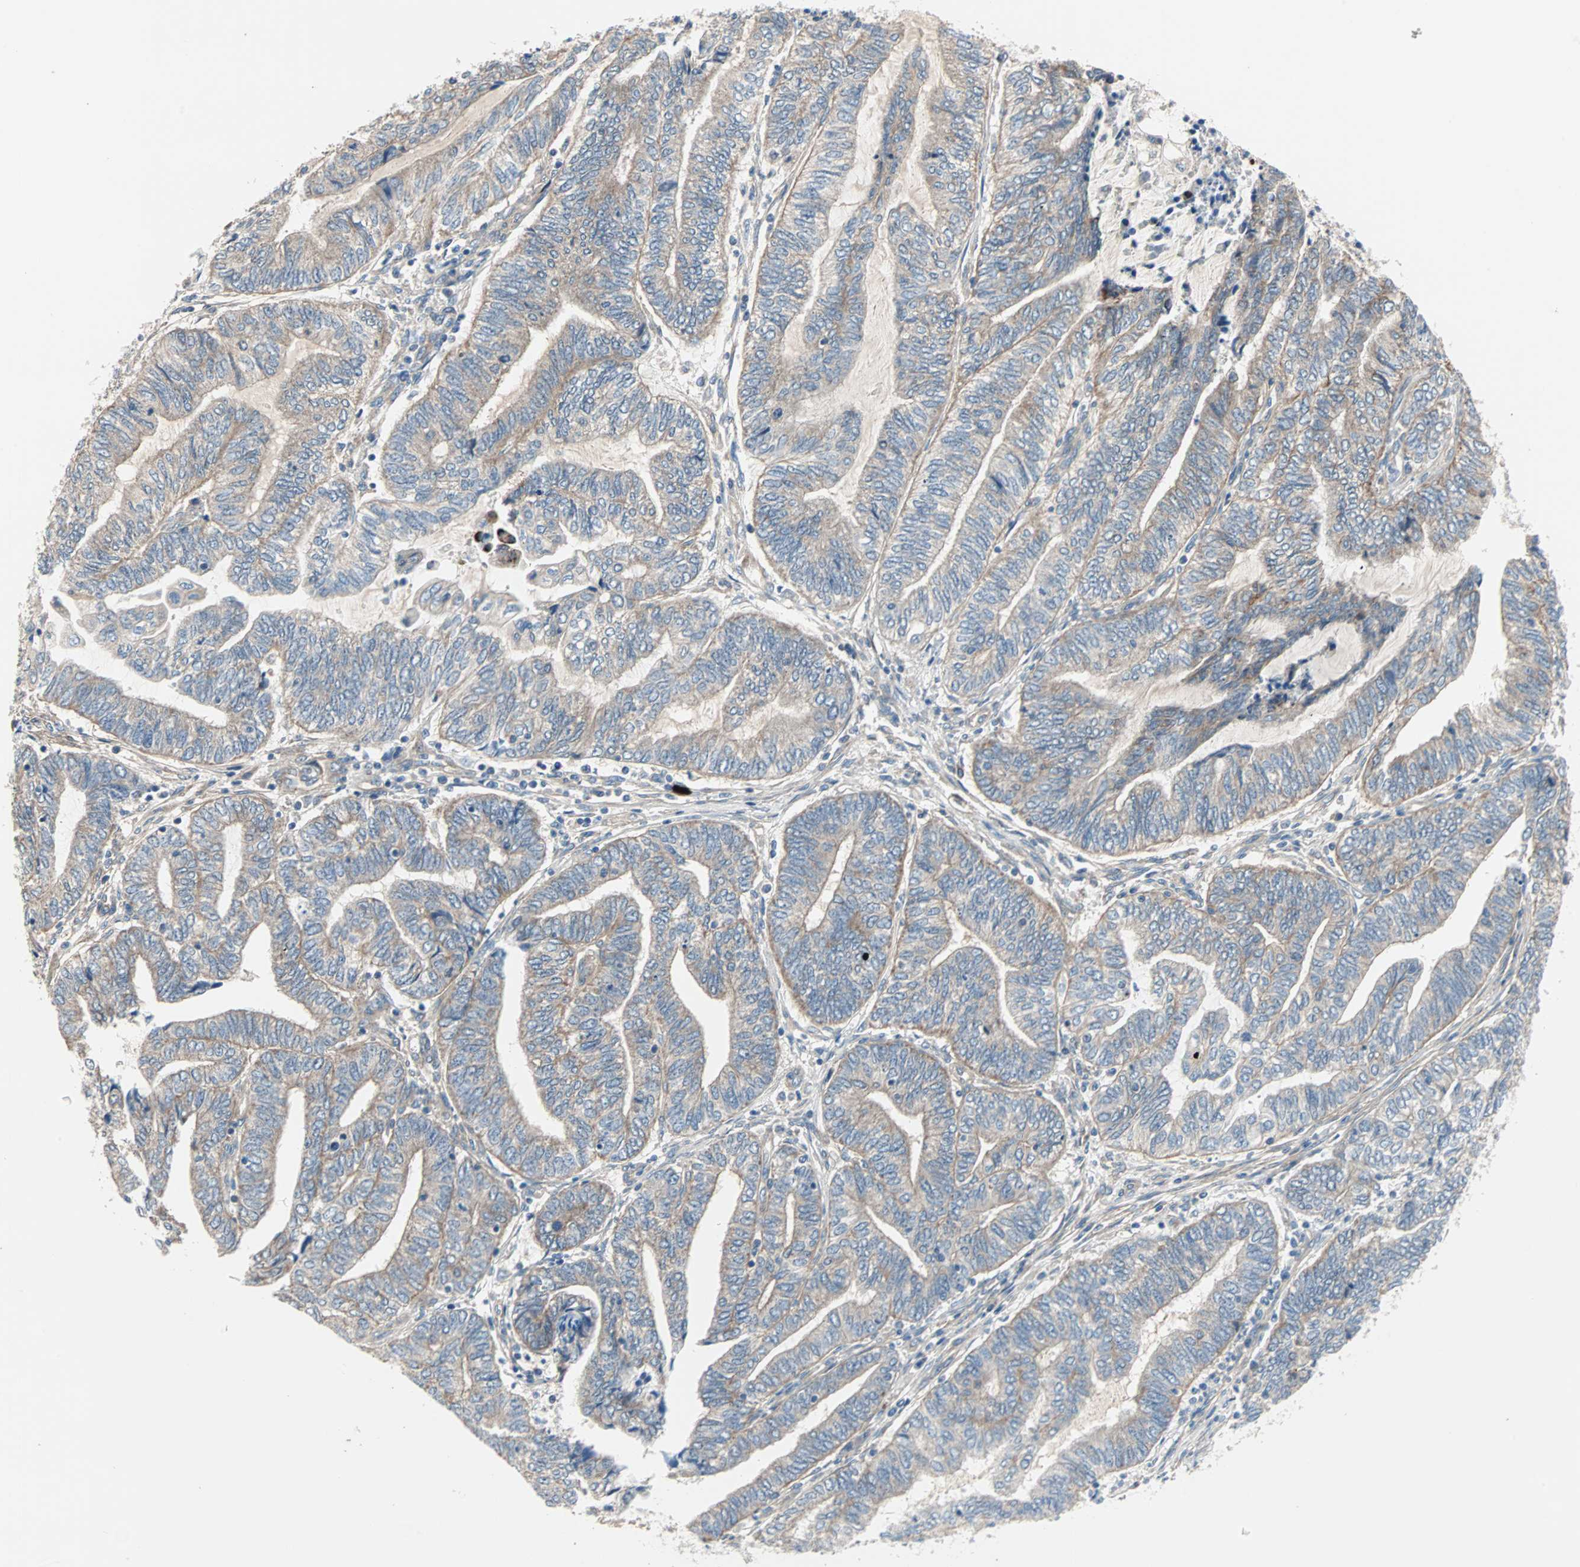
{"staining": {"intensity": "weak", "quantity": "25%-75%", "location": "cytoplasmic/membranous"}, "tissue": "endometrial cancer", "cell_type": "Tumor cells", "image_type": "cancer", "snomed": [{"axis": "morphology", "description": "Adenocarcinoma, NOS"}, {"axis": "topography", "description": "Uterus"}, {"axis": "topography", "description": "Endometrium"}], "caption": "The immunohistochemical stain labels weak cytoplasmic/membranous staining in tumor cells of endometrial cancer tissue.", "gene": "PDE8A", "patient": {"sex": "female", "age": 70}}